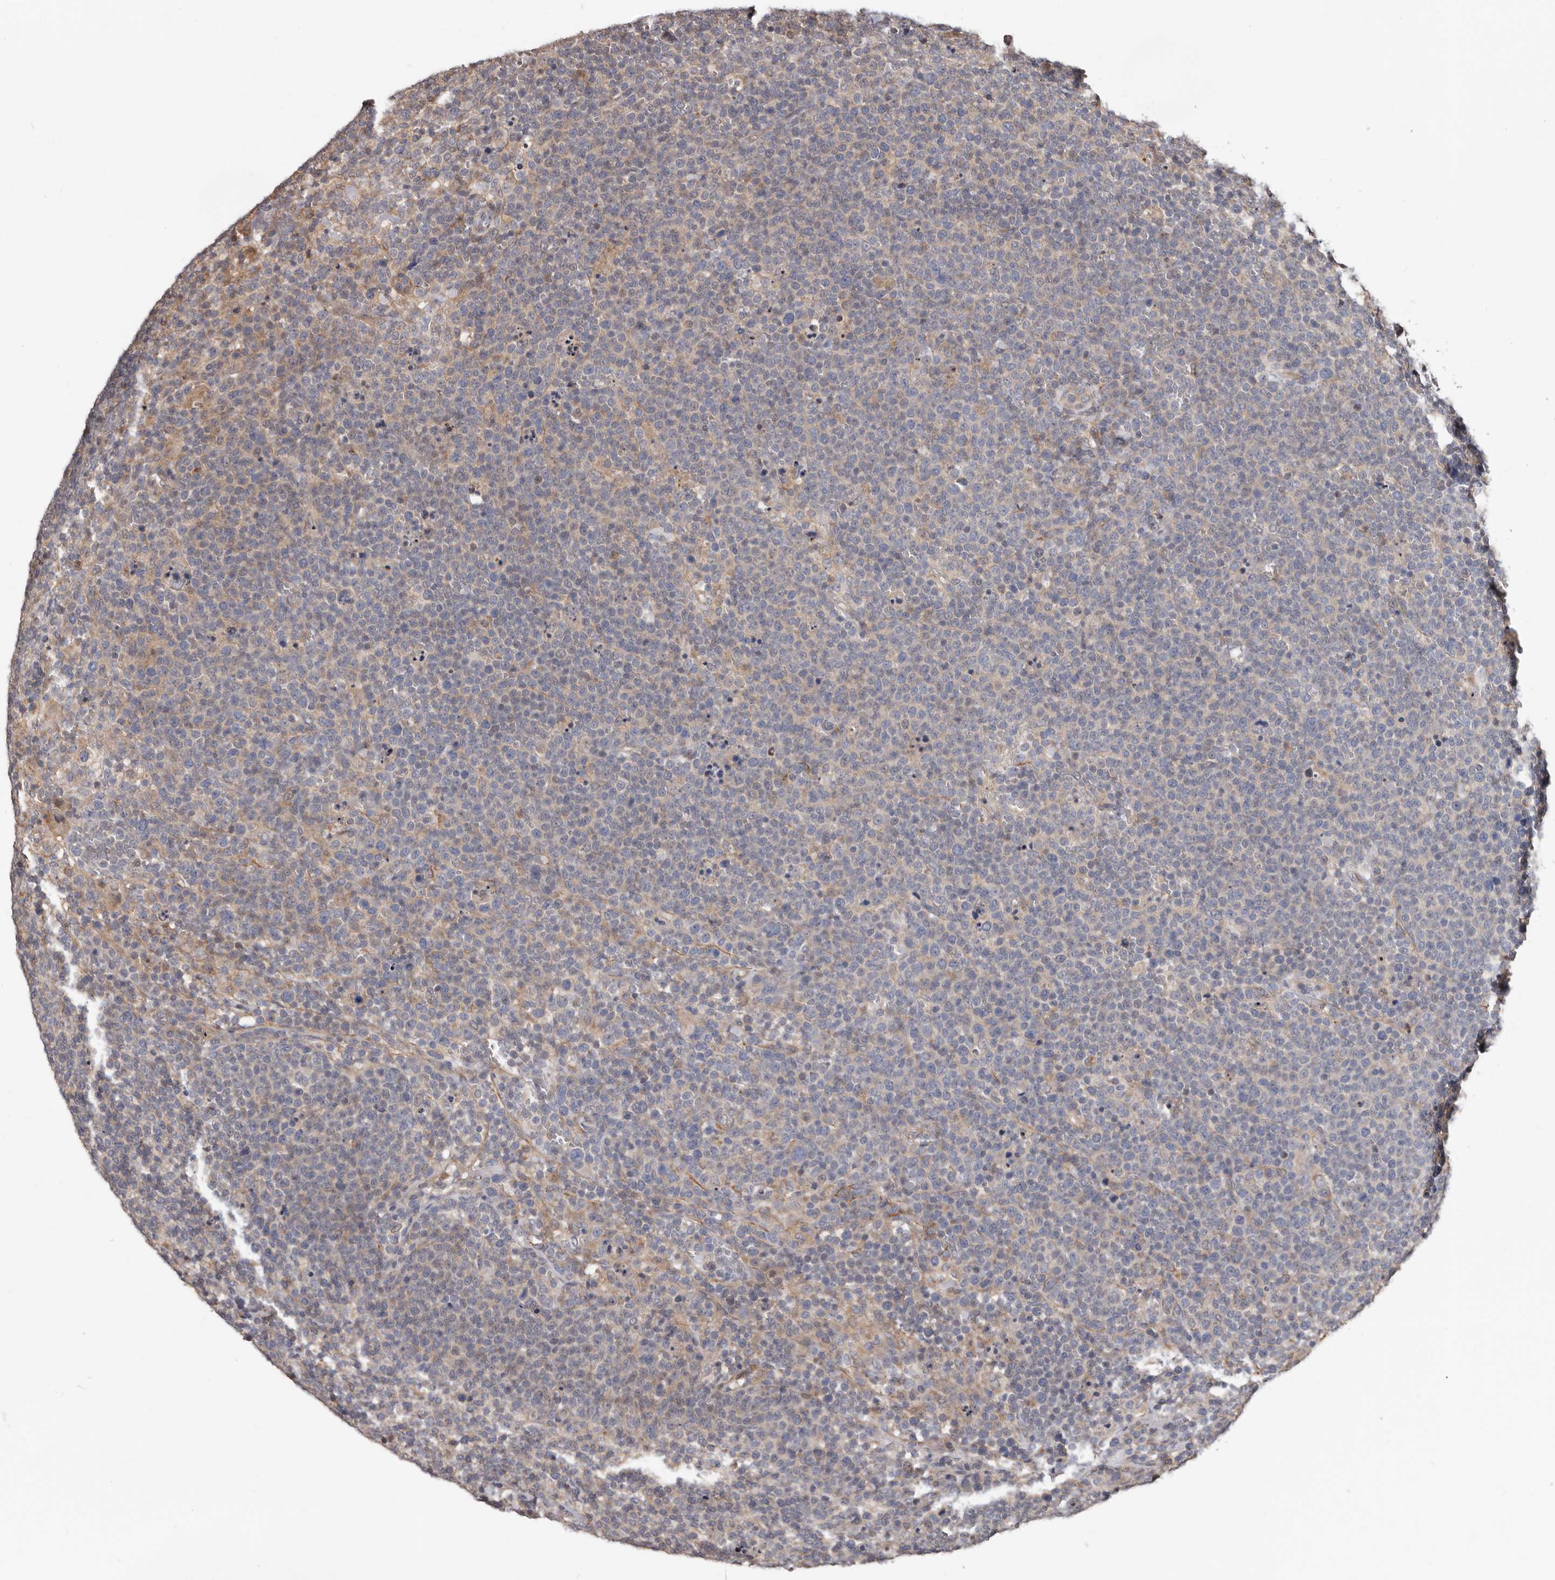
{"staining": {"intensity": "negative", "quantity": "none", "location": "none"}, "tissue": "lymphoma", "cell_type": "Tumor cells", "image_type": "cancer", "snomed": [{"axis": "morphology", "description": "Malignant lymphoma, non-Hodgkin's type, High grade"}, {"axis": "topography", "description": "Lymph node"}], "caption": "Protein analysis of lymphoma displays no significant staining in tumor cells. (Brightfield microscopy of DAB (3,3'-diaminobenzidine) immunohistochemistry at high magnification).", "gene": "MRPL18", "patient": {"sex": "male", "age": 61}}